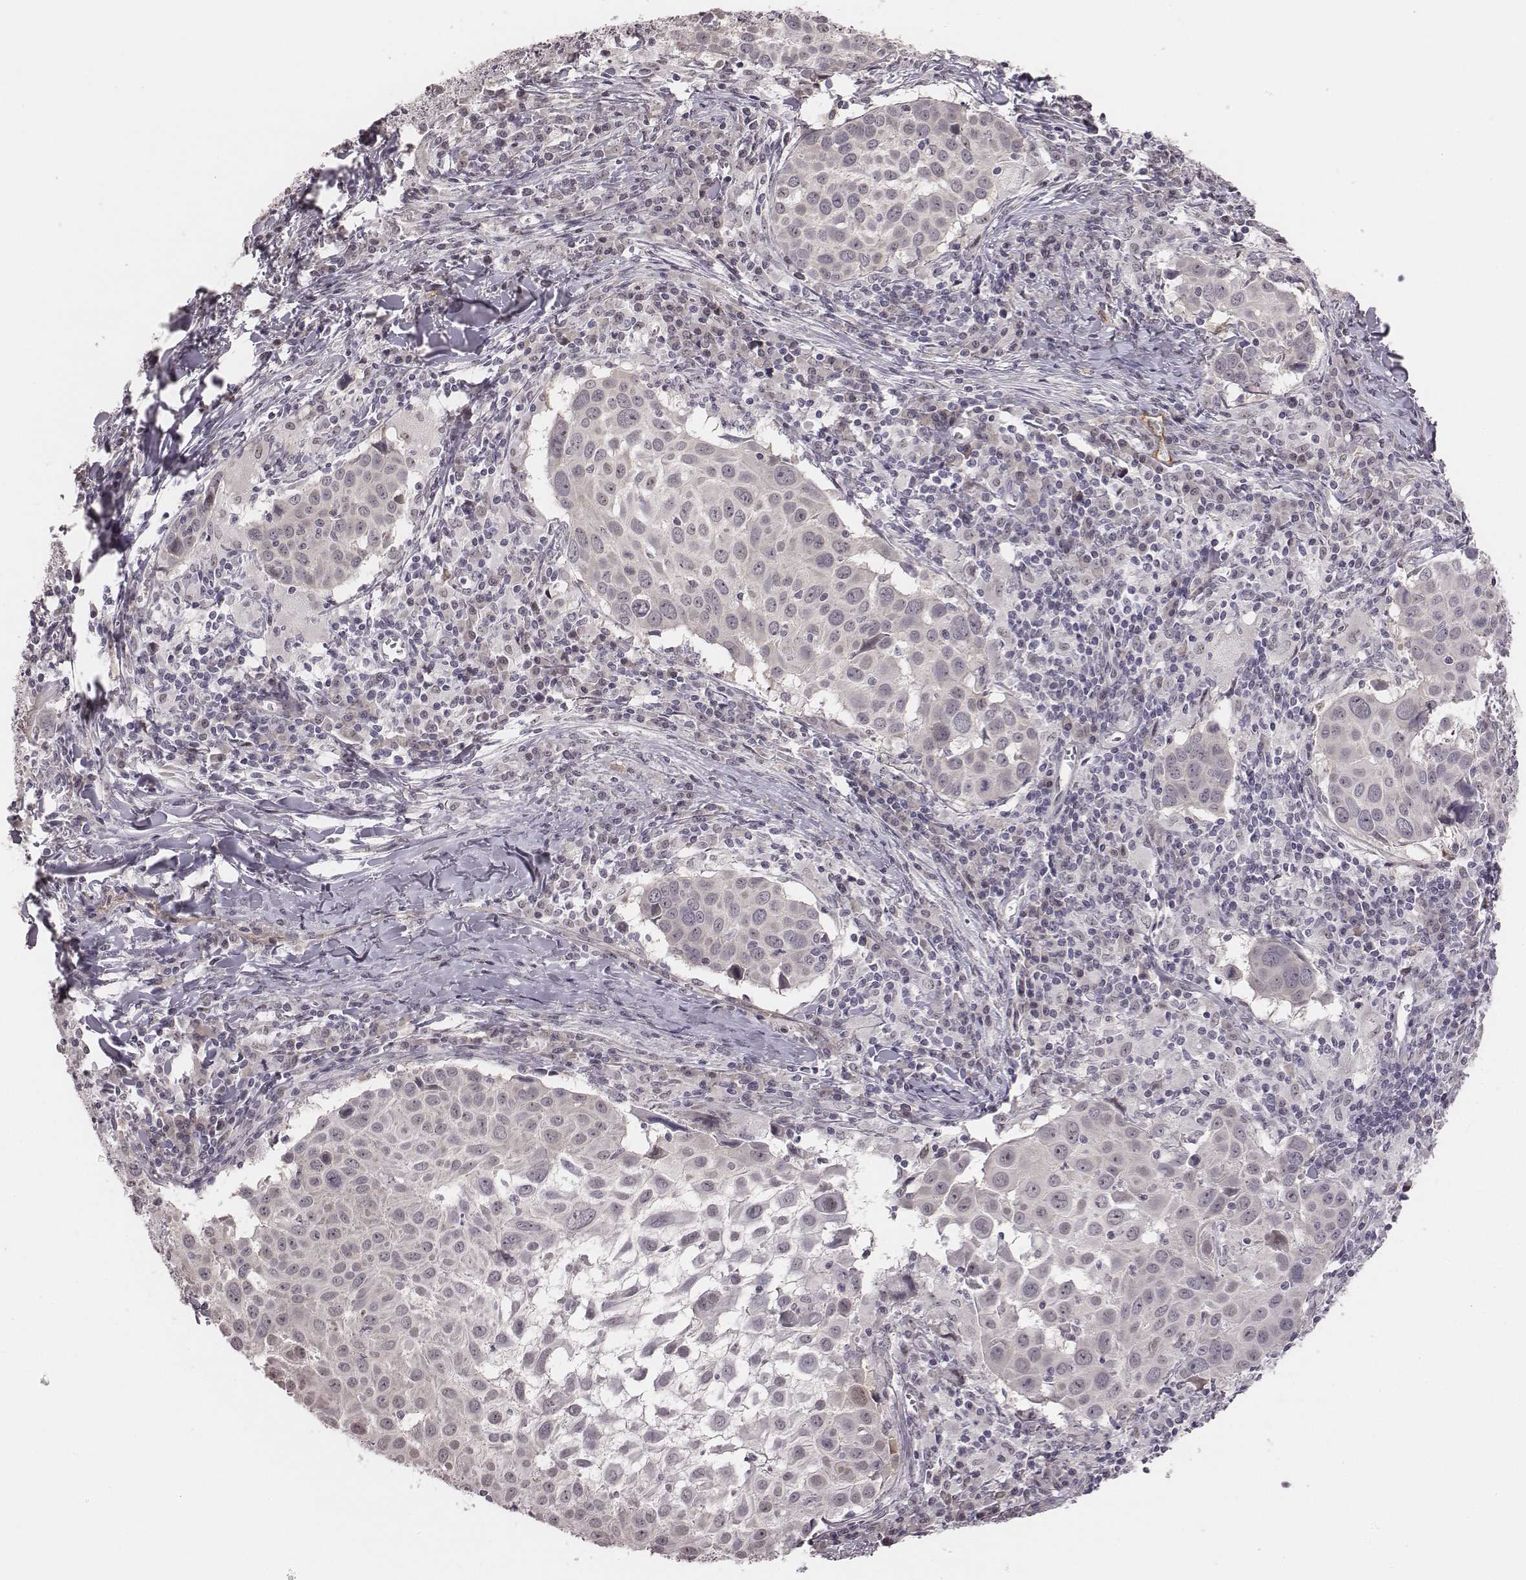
{"staining": {"intensity": "negative", "quantity": "none", "location": "none"}, "tissue": "lung cancer", "cell_type": "Tumor cells", "image_type": "cancer", "snomed": [{"axis": "morphology", "description": "Squamous cell carcinoma, NOS"}, {"axis": "topography", "description": "Lung"}], "caption": "Tumor cells are negative for brown protein staining in lung squamous cell carcinoma. Brightfield microscopy of immunohistochemistry (IHC) stained with DAB (3,3'-diaminobenzidine) (brown) and hematoxylin (blue), captured at high magnification.", "gene": "RPGRIP1", "patient": {"sex": "male", "age": 57}}